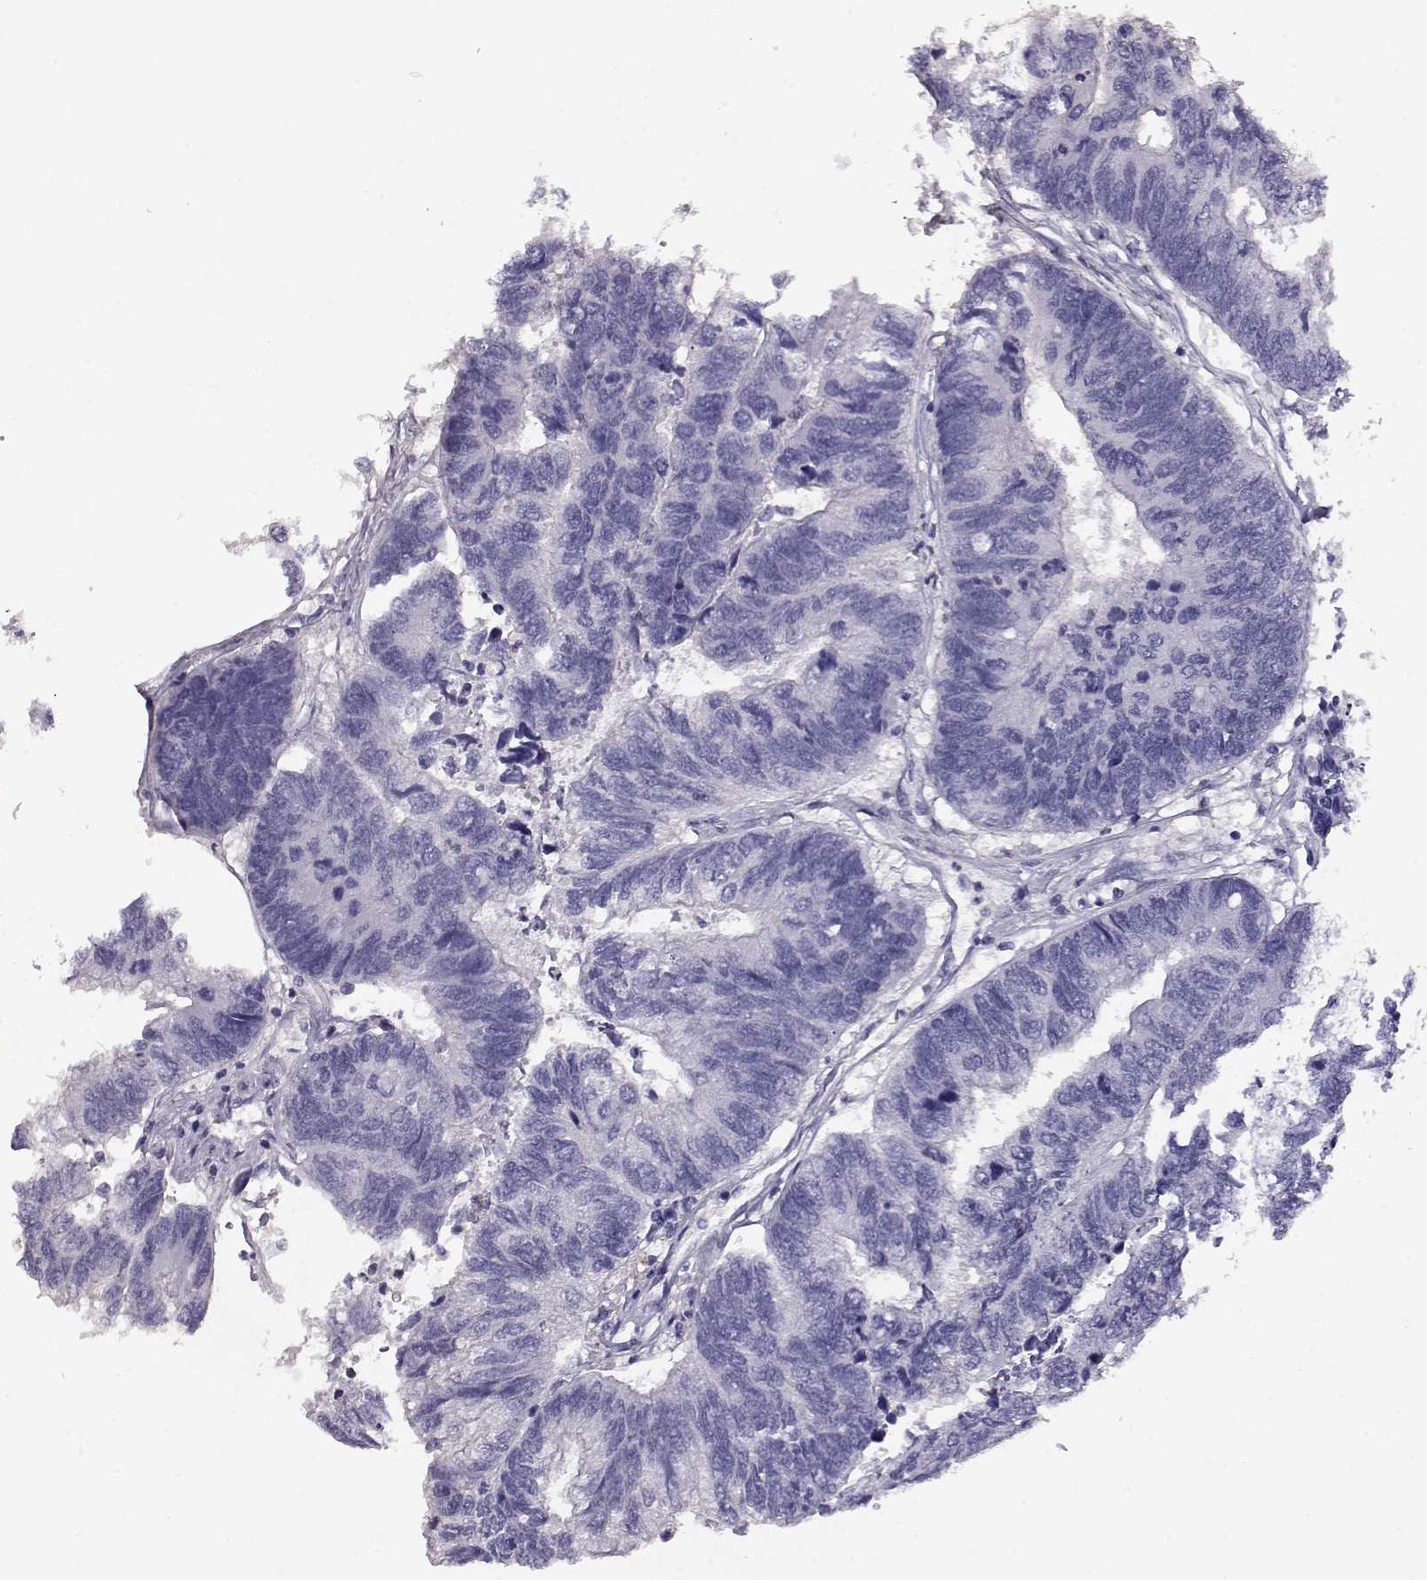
{"staining": {"intensity": "negative", "quantity": "none", "location": "none"}, "tissue": "colorectal cancer", "cell_type": "Tumor cells", "image_type": "cancer", "snomed": [{"axis": "morphology", "description": "Adenocarcinoma, NOS"}, {"axis": "topography", "description": "Colon"}], "caption": "This photomicrograph is of colorectal adenocarcinoma stained with IHC to label a protein in brown with the nuclei are counter-stained blue. There is no staining in tumor cells.", "gene": "AKR1B1", "patient": {"sex": "female", "age": 67}}